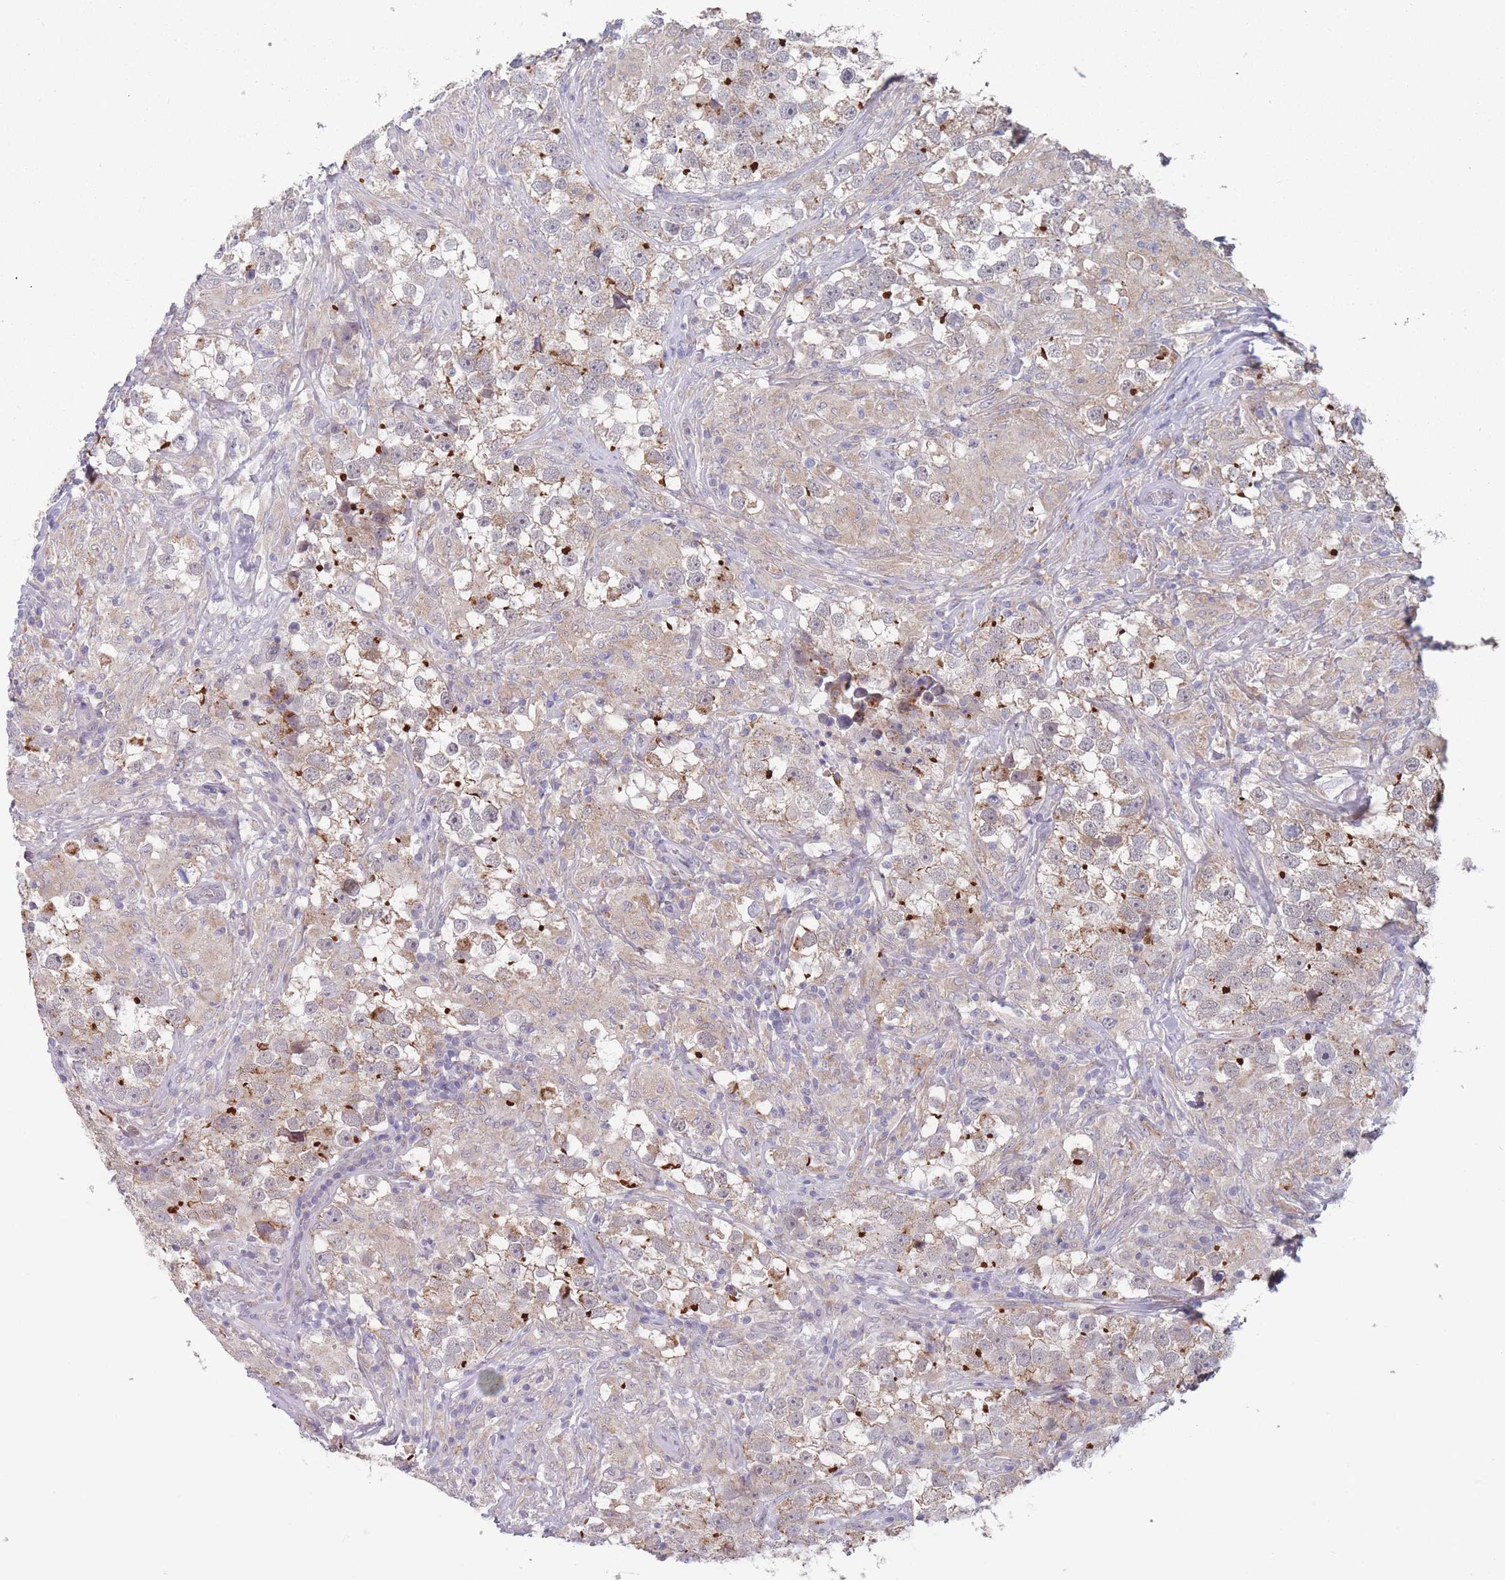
{"staining": {"intensity": "moderate", "quantity": "25%-75%", "location": "cytoplasmic/membranous"}, "tissue": "testis cancer", "cell_type": "Tumor cells", "image_type": "cancer", "snomed": [{"axis": "morphology", "description": "Seminoma, NOS"}, {"axis": "topography", "description": "Testis"}], "caption": "Immunohistochemistry (DAB (3,3'-diaminobenzidine)) staining of human seminoma (testis) demonstrates moderate cytoplasmic/membranous protein staining in about 25%-75% of tumor cells. The staining was performed using DAB, with brown indicating positive protein expression. Nuclei are stained blue with hematoxylin.", "gene": "PEX7", "patient": {"sex": "male", "age": 46}}